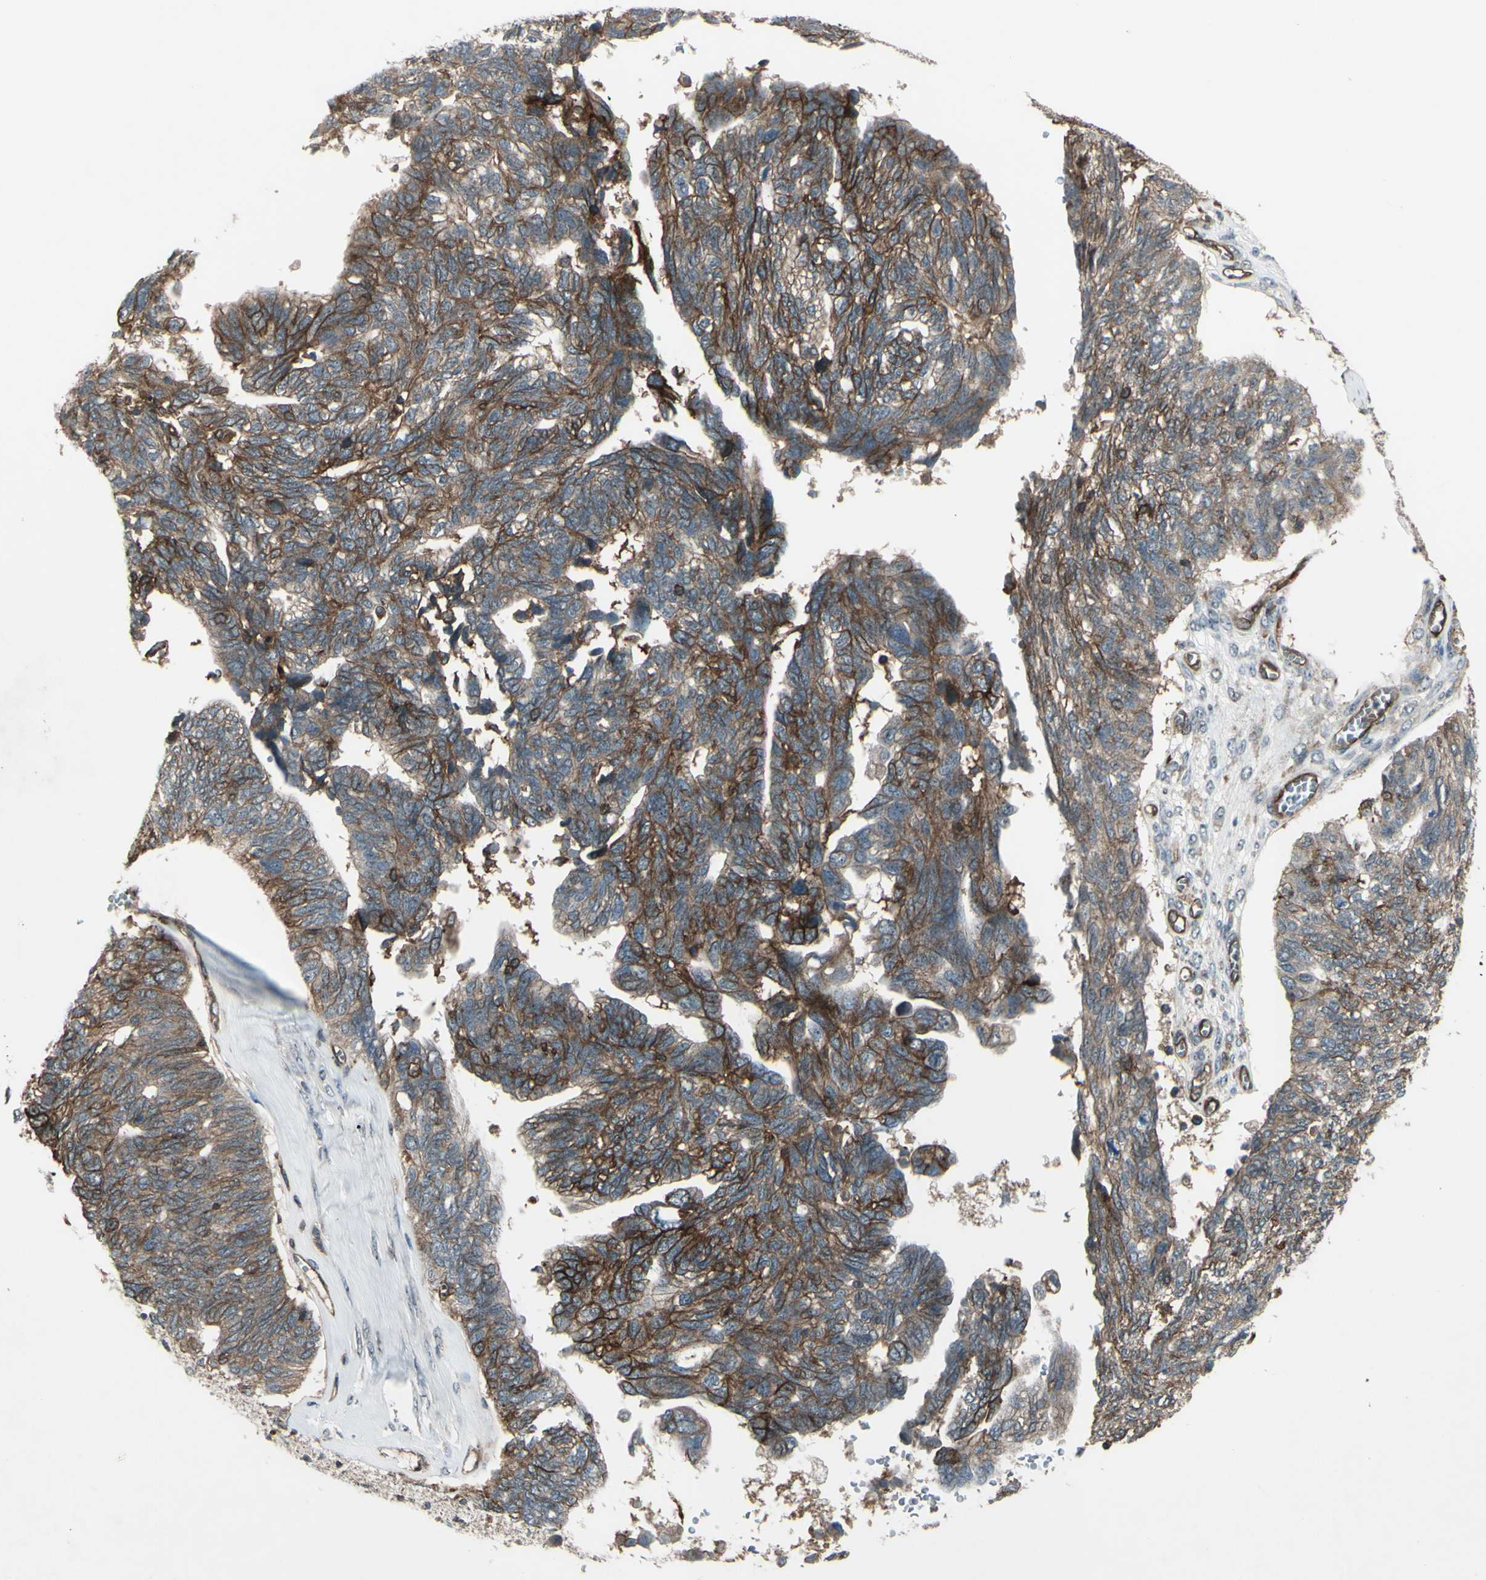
{"staining": {"intensity": "strong", "quantity": ">75%", "location": "cytoplasmic/membranous"}, "tissue": "ovarian cancer", "cell_type": "Tumor cells", "image_type": "cancer", "snomed": [{"axis": "morphology", "description": "Cystadenocarcinoma, serous, NOS"}, {"axis": "topography", "description": "Ovary"}], "caption": "Protein analysis of serous cystadenocarcinoma (ovarian) tissue exhibits strong cytoplasmic/membranous expression in about >75% of tumor cells. (Stains: DAB (3,3'-diaminobenzidine) in brown, nuclei in blue, Microscopy: brightfield microscopy at high magnification).", "gene": "FXYD5", "patient": {"sex": "female", "age": 79}}